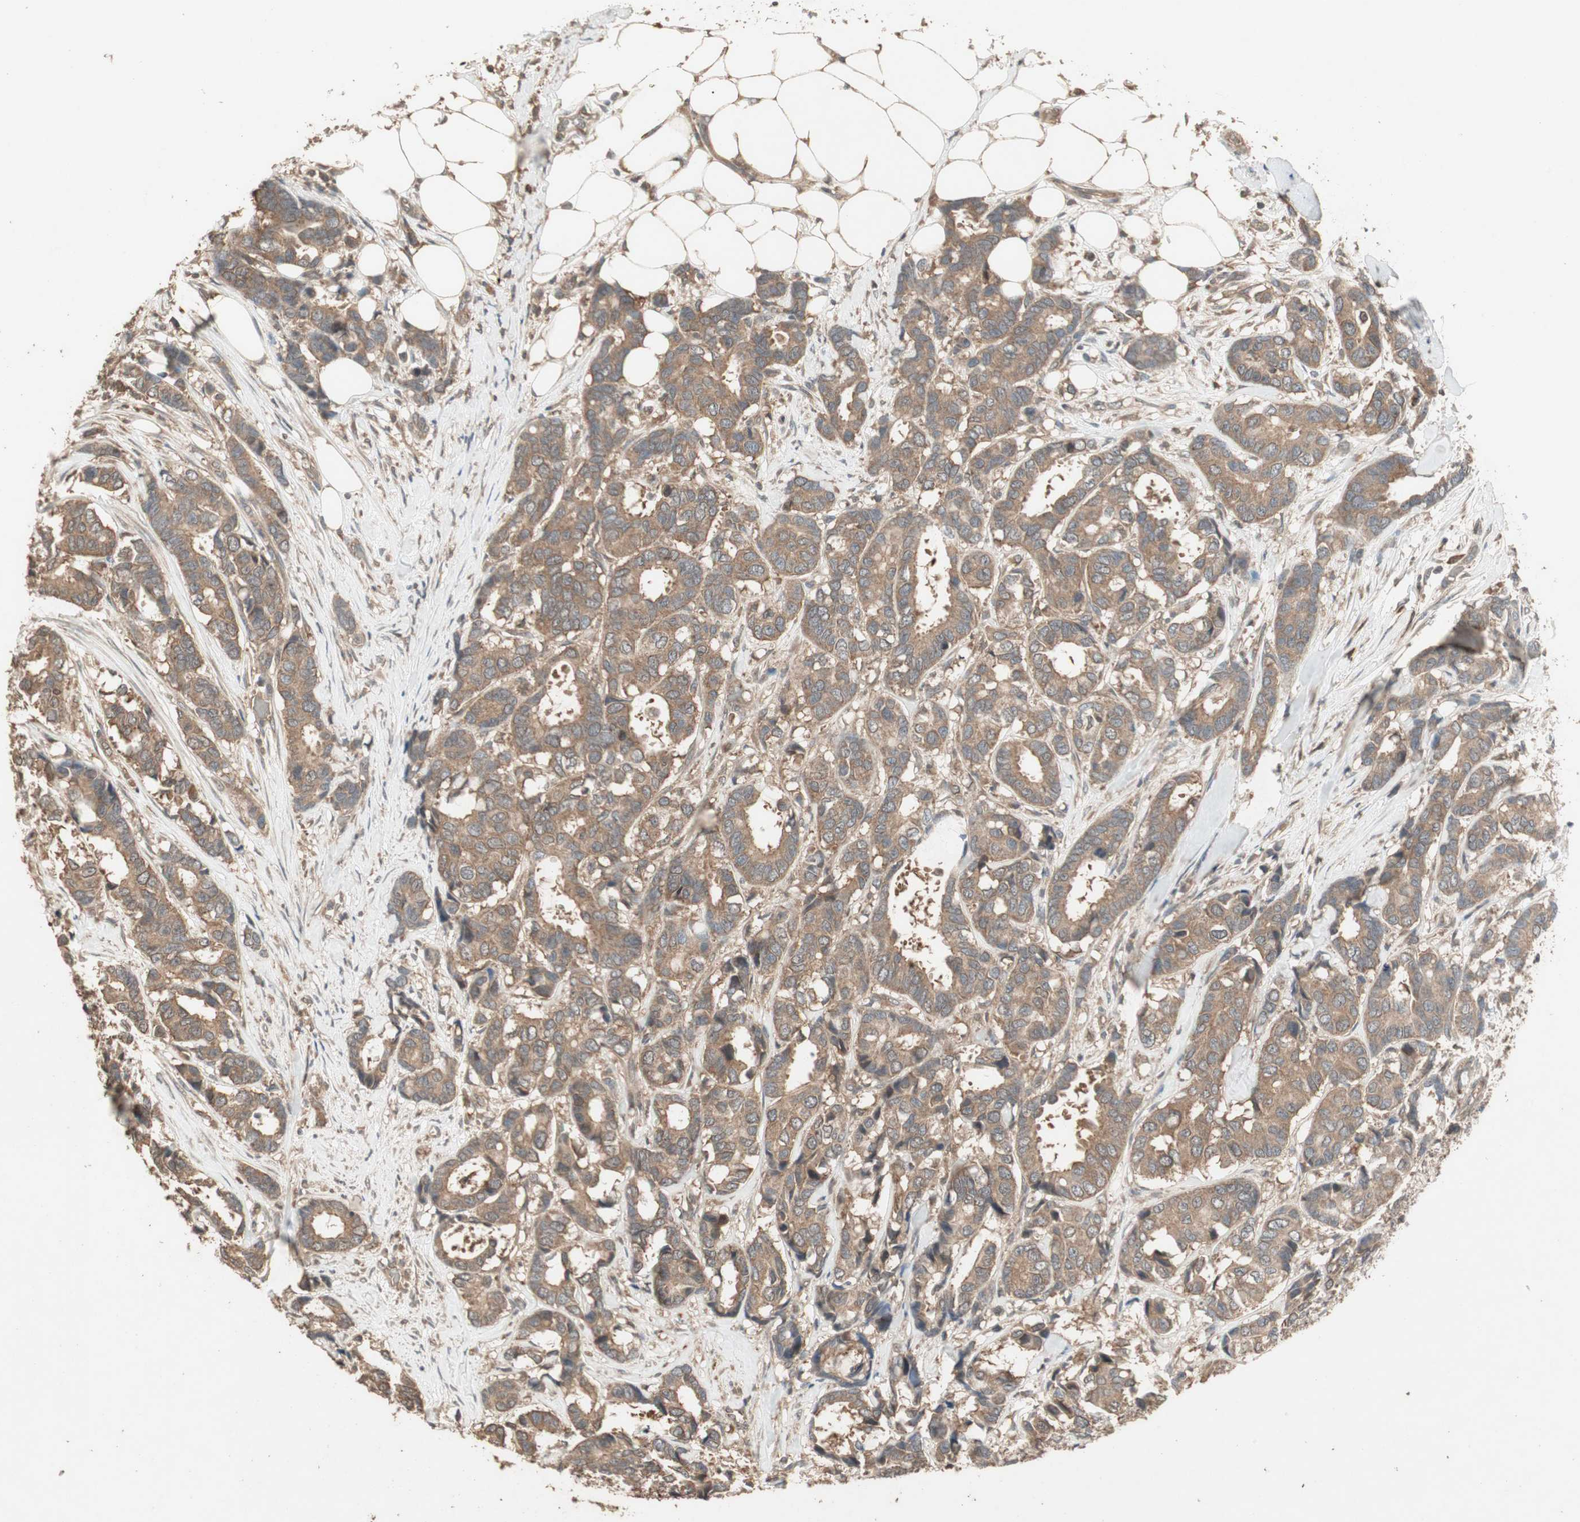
{"staining": {"intensity": "moderate", "quantity": ">75%", "location": "cytoplasmic/membranous"}, "tissue": "breast cancer", "cell_type": "Tumor cells", "image_type": "cancer", "snomed": [{"axis": "morphology", "description": "Duct carcinoma"}, {"axis": "topography", "description": "Breast"}], "caption": "Tumor cells show moderate cytoplasmic/membranous expression in approximately >75% of cells in breast cancer (invasive ductal carcinoma).", "gene": "UBAC1", "patient": {"sex": "female", "age": 87}}